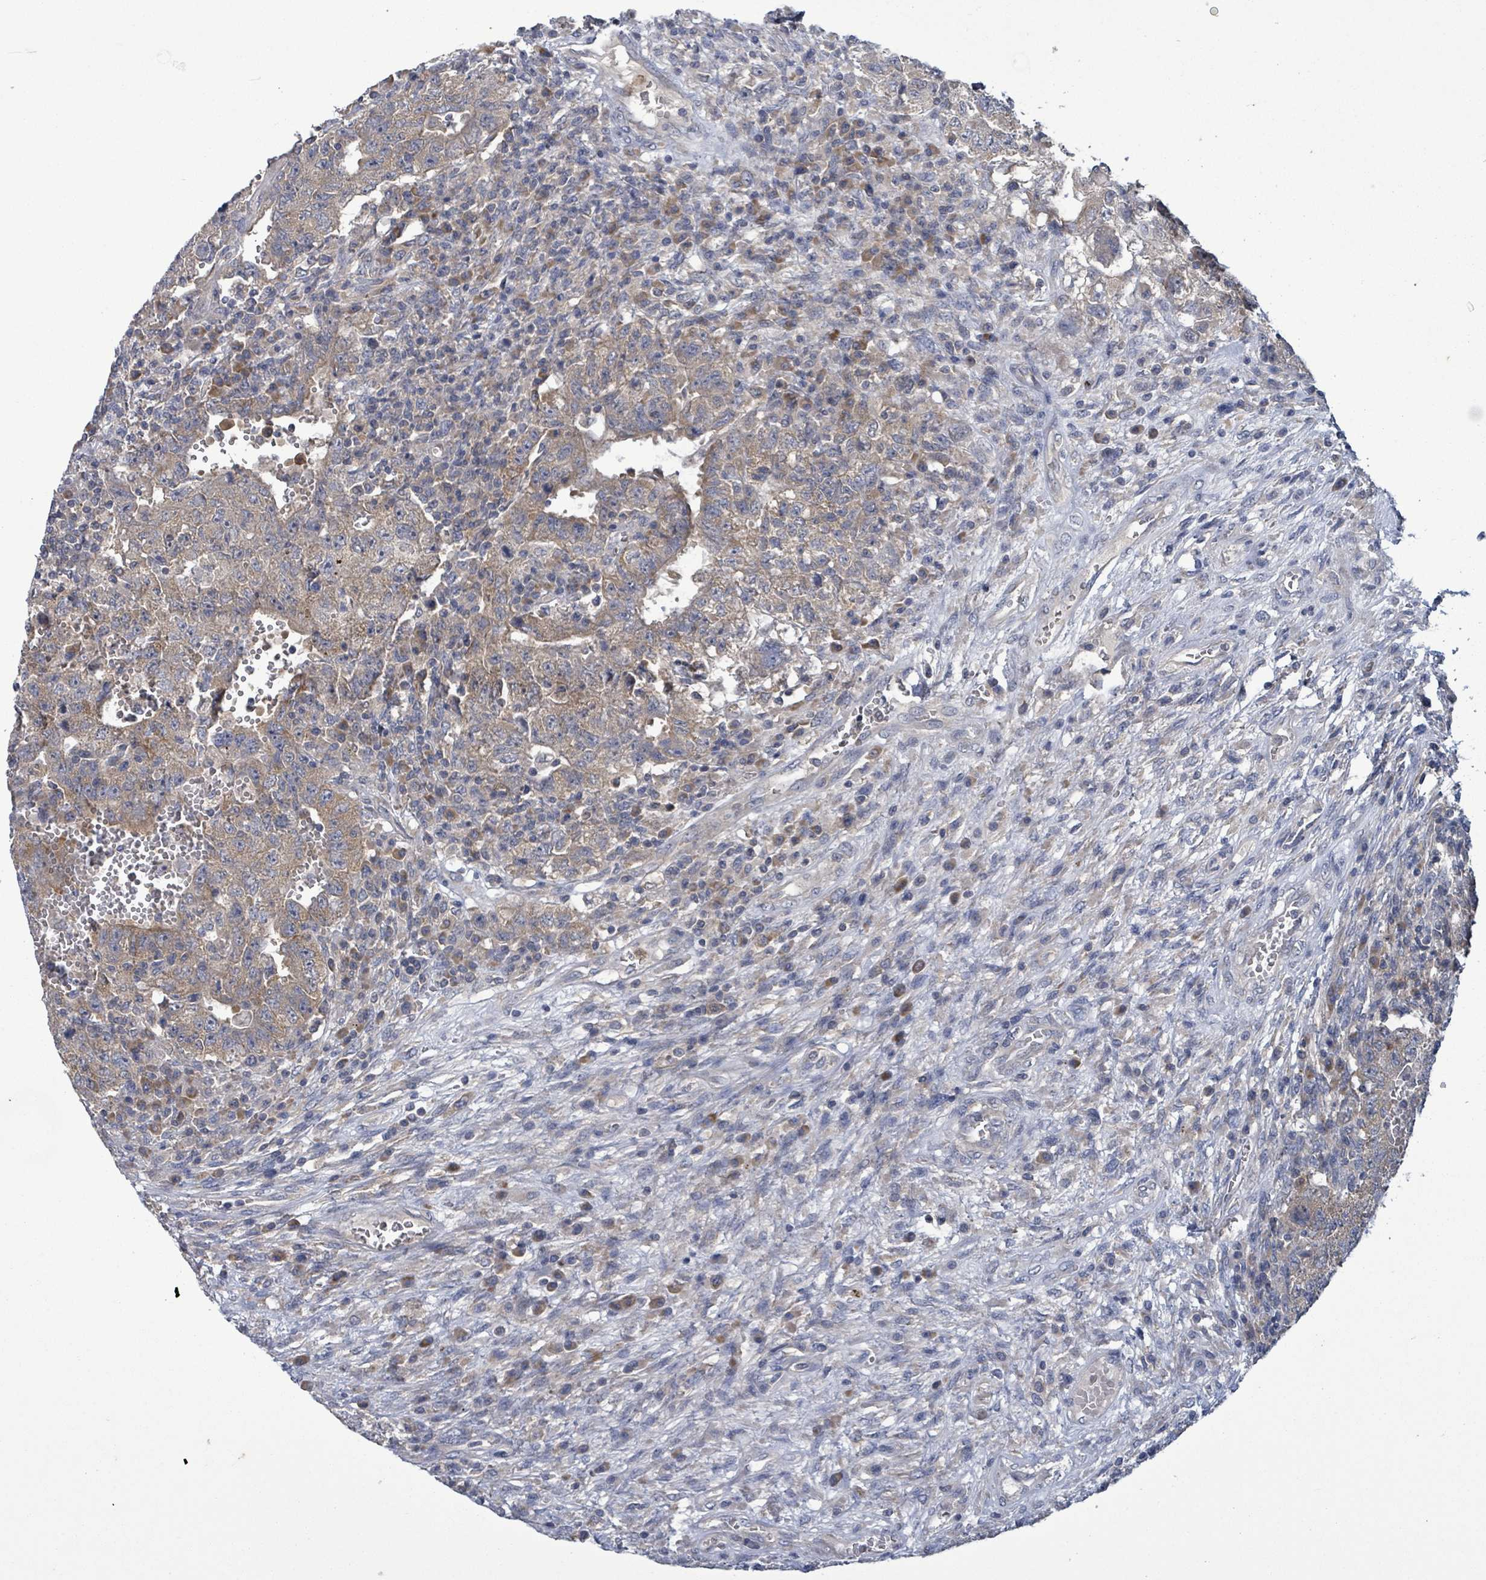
{"staining": {"intensity": "weak", "quantity": ">75%", "location": "cytoplasmic/membranous"}, "tissue": "testis cancer", "cell_type": "Tumor cells", "image_type": "cancer", "snomed": [{"axis": "morphology", "description": "Carcinoma, Embryonal, NOS"}, {"axis": "topography", "description": "Testis"}], "caption": "Testis cancer (embryonal carcinoma) was stained to show a protein in brown. There is low levels of weak cytoplasmic/membranous expression in approximately >75% of tumor cells.", "gene": "SERPINE3", "patient": {"sex": "male", "age": 26}}